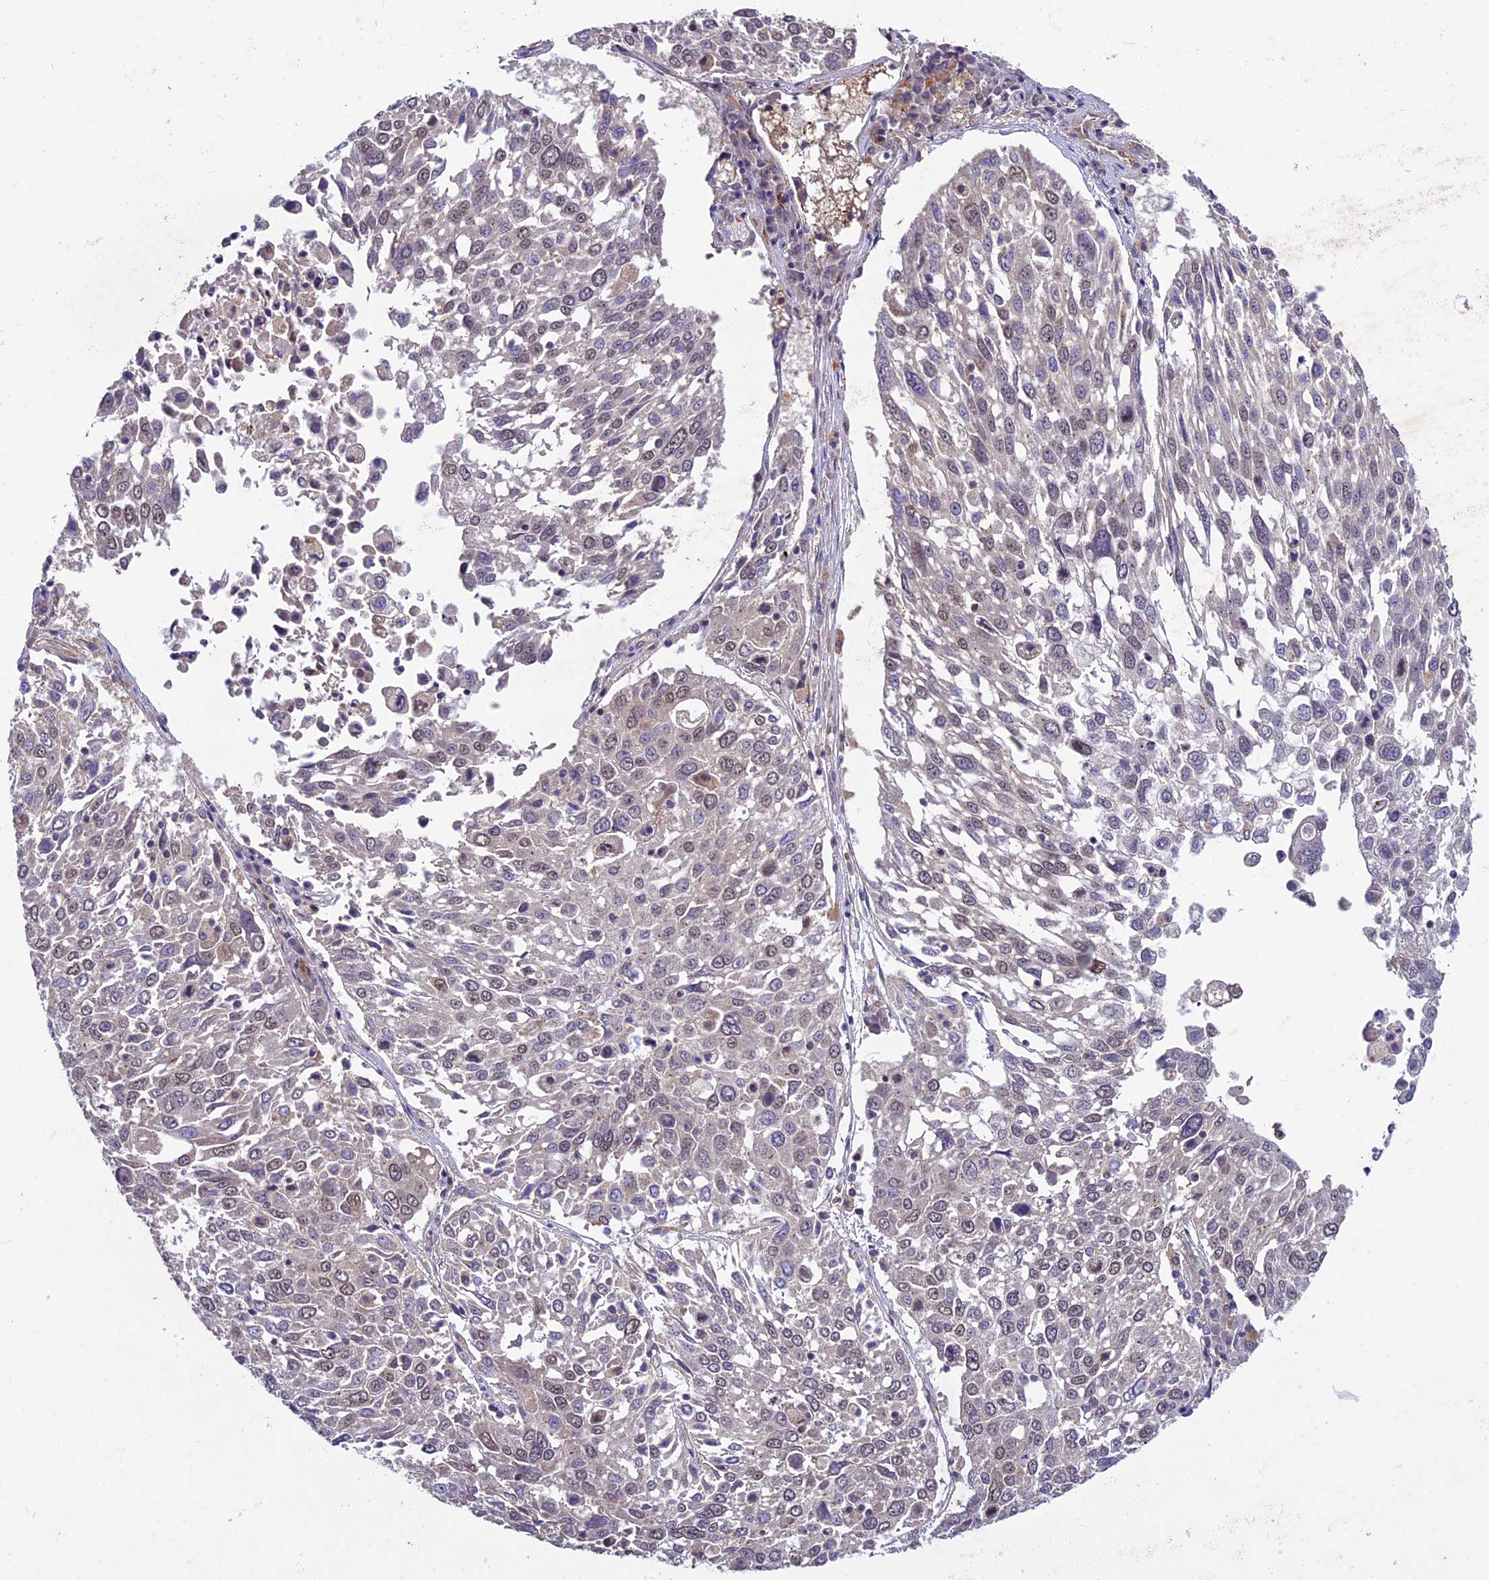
{"staining": {"intensity": "weak", "quantity": "<25%", "location": "nuclear"}, "tissue": "lung cancer", "cell_type": "Tumor cells", "image_type": "cancer", "snomed": [{"axis": "morphology", "description": "Squamous cell carcinoma, NOS"}, {"axis": "topography", "description": "Lung"}], "caption": "This is a micrograph of immunohistochemistry staining of lung squamous cell carcinoma, which shows no staining in tumor cells.", "gene": "C3orf70", "patient": {"sex": "male", "age": 65}}